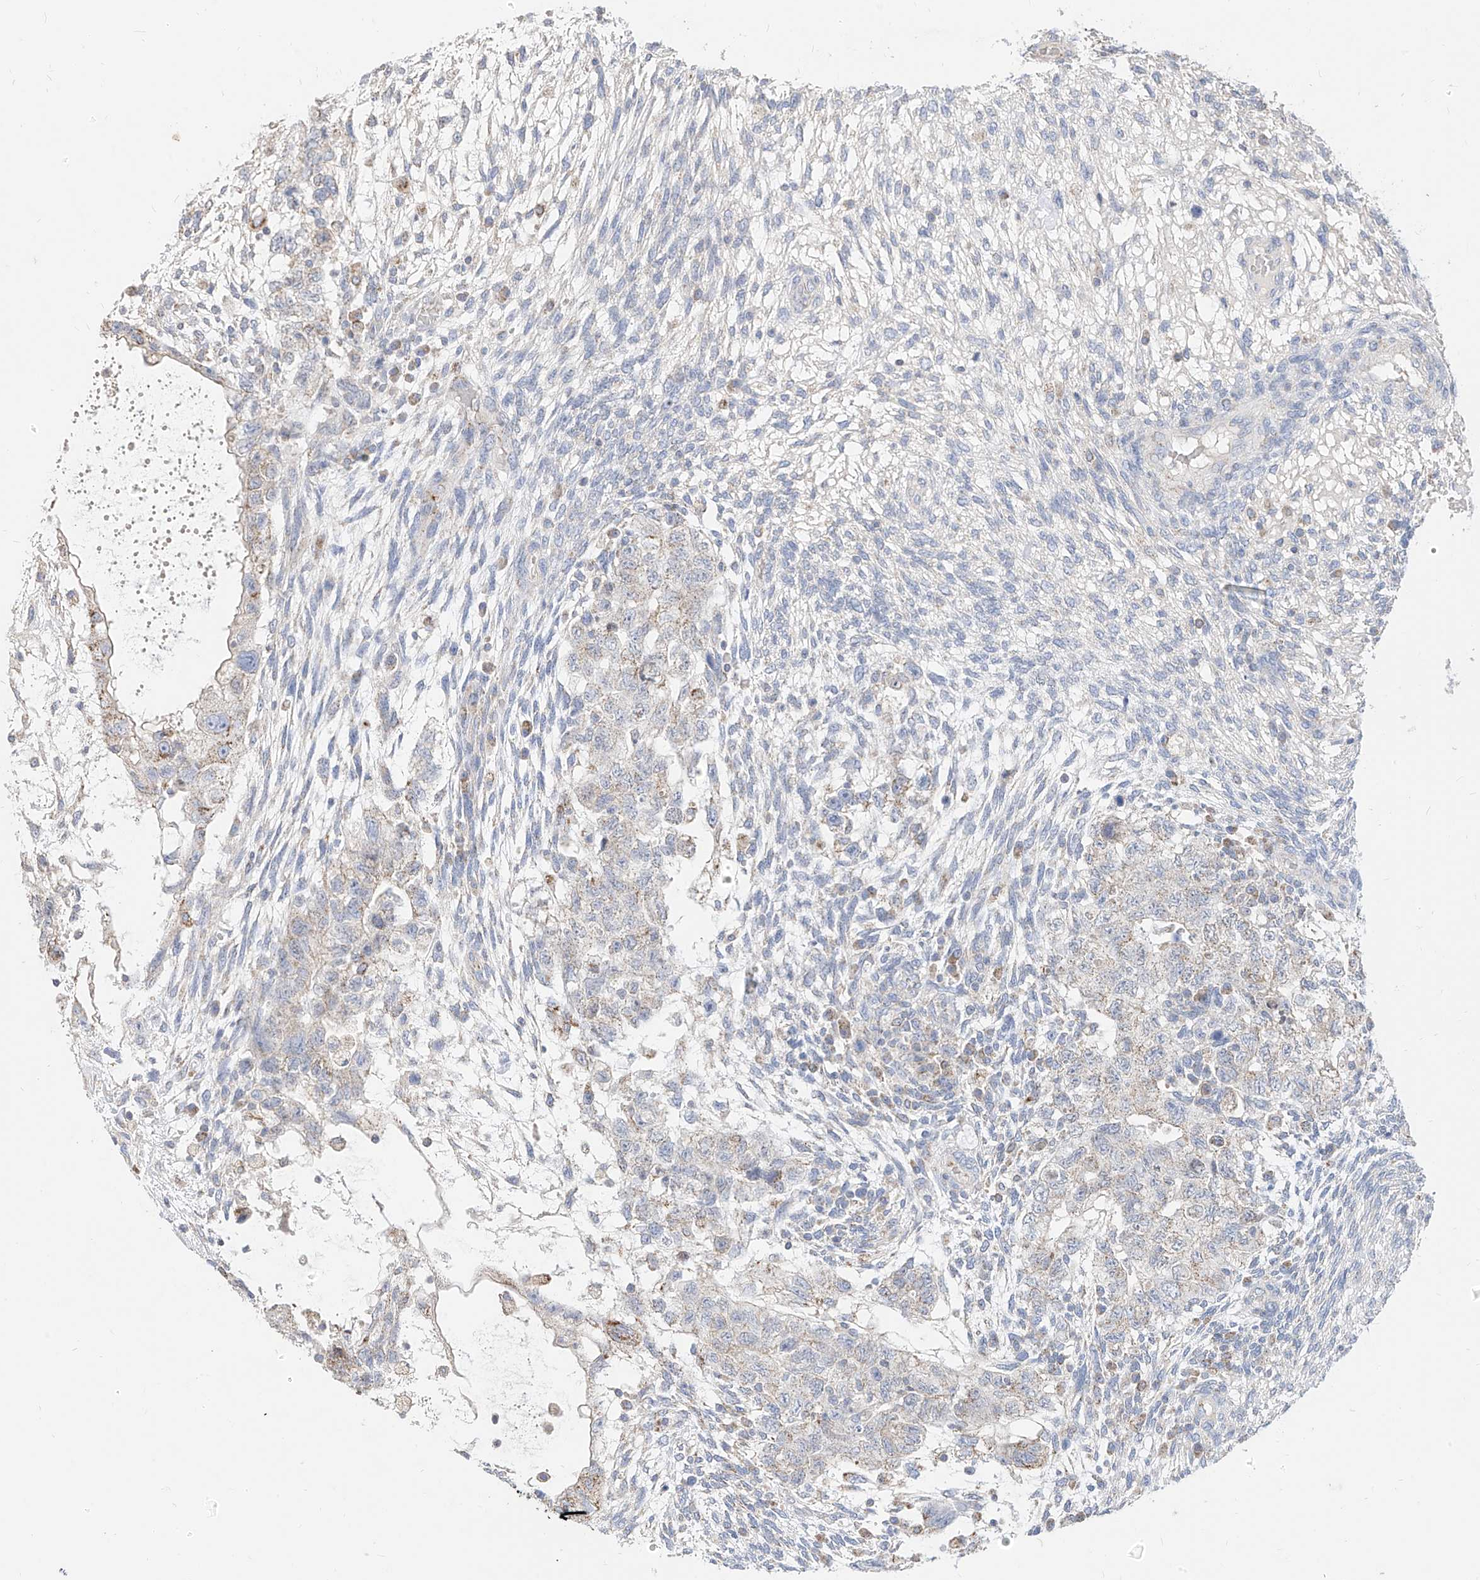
{"staining": {"intensity": "weak", "quantity": "<25%", "location": "cytoplasmic/membranous"}, "tissue": "testis cancer", "cell_type": "Tumor cells", "image_type": "cancer", "snomed": [{"axis": "morphology", "description": "Normal tissue, NOS"}, {"axis": "morphology", "description": "Carcinoma, Embryonal, NOS"}, {"axis": "topography", "description": "Testis"}], "caption": "Tumor cells are negative for protein expression in human testis cancer (embryonal carcinoma).", "gene": "RASA2", "patient": {"sex": "male", "age": 36}}